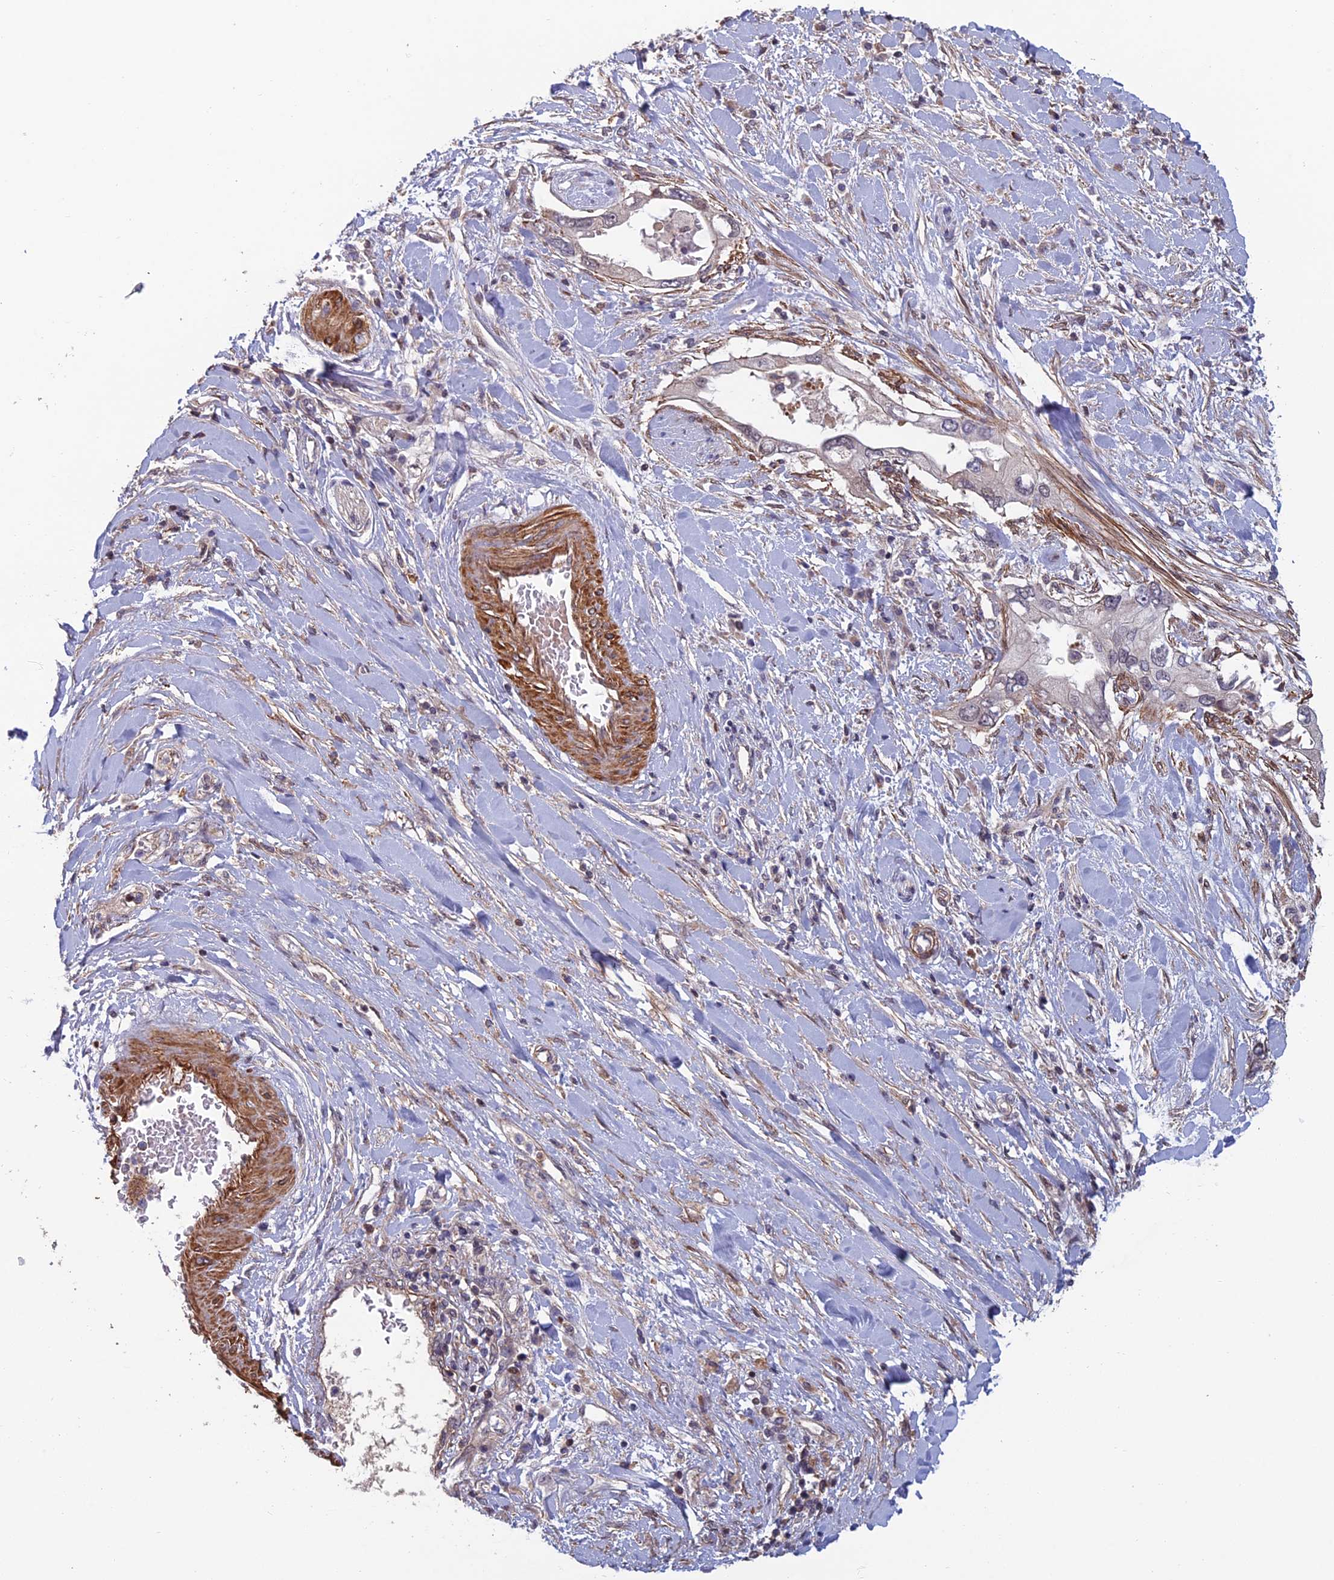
{"staining": {"intensity": "negative", "quantity": "none", "location": "none"}, "tissue": "pancreatic cancer", "cell_type": "Tumor cells", "image_type": "cancer", "snomed": [{"axis": "morphology", "description": "Inflammation, NOS"}, {"axis": "morphology", "description": "Adenocarcinoma, NOS"}, {"axis": "topography", "description": "Pancreas"}], "caption": "IHC image of human pancreatic cancer (adenocarcinoma) stained for a protein (brown), which shows no positivity in tumor cells. (DAB (3,3'-diaminobenzidine) immunohistochemistry (IHC) with hematoxylin counter stain).", "gene": "CCDC183", "patient": {"sex": "female", "age": 56}}